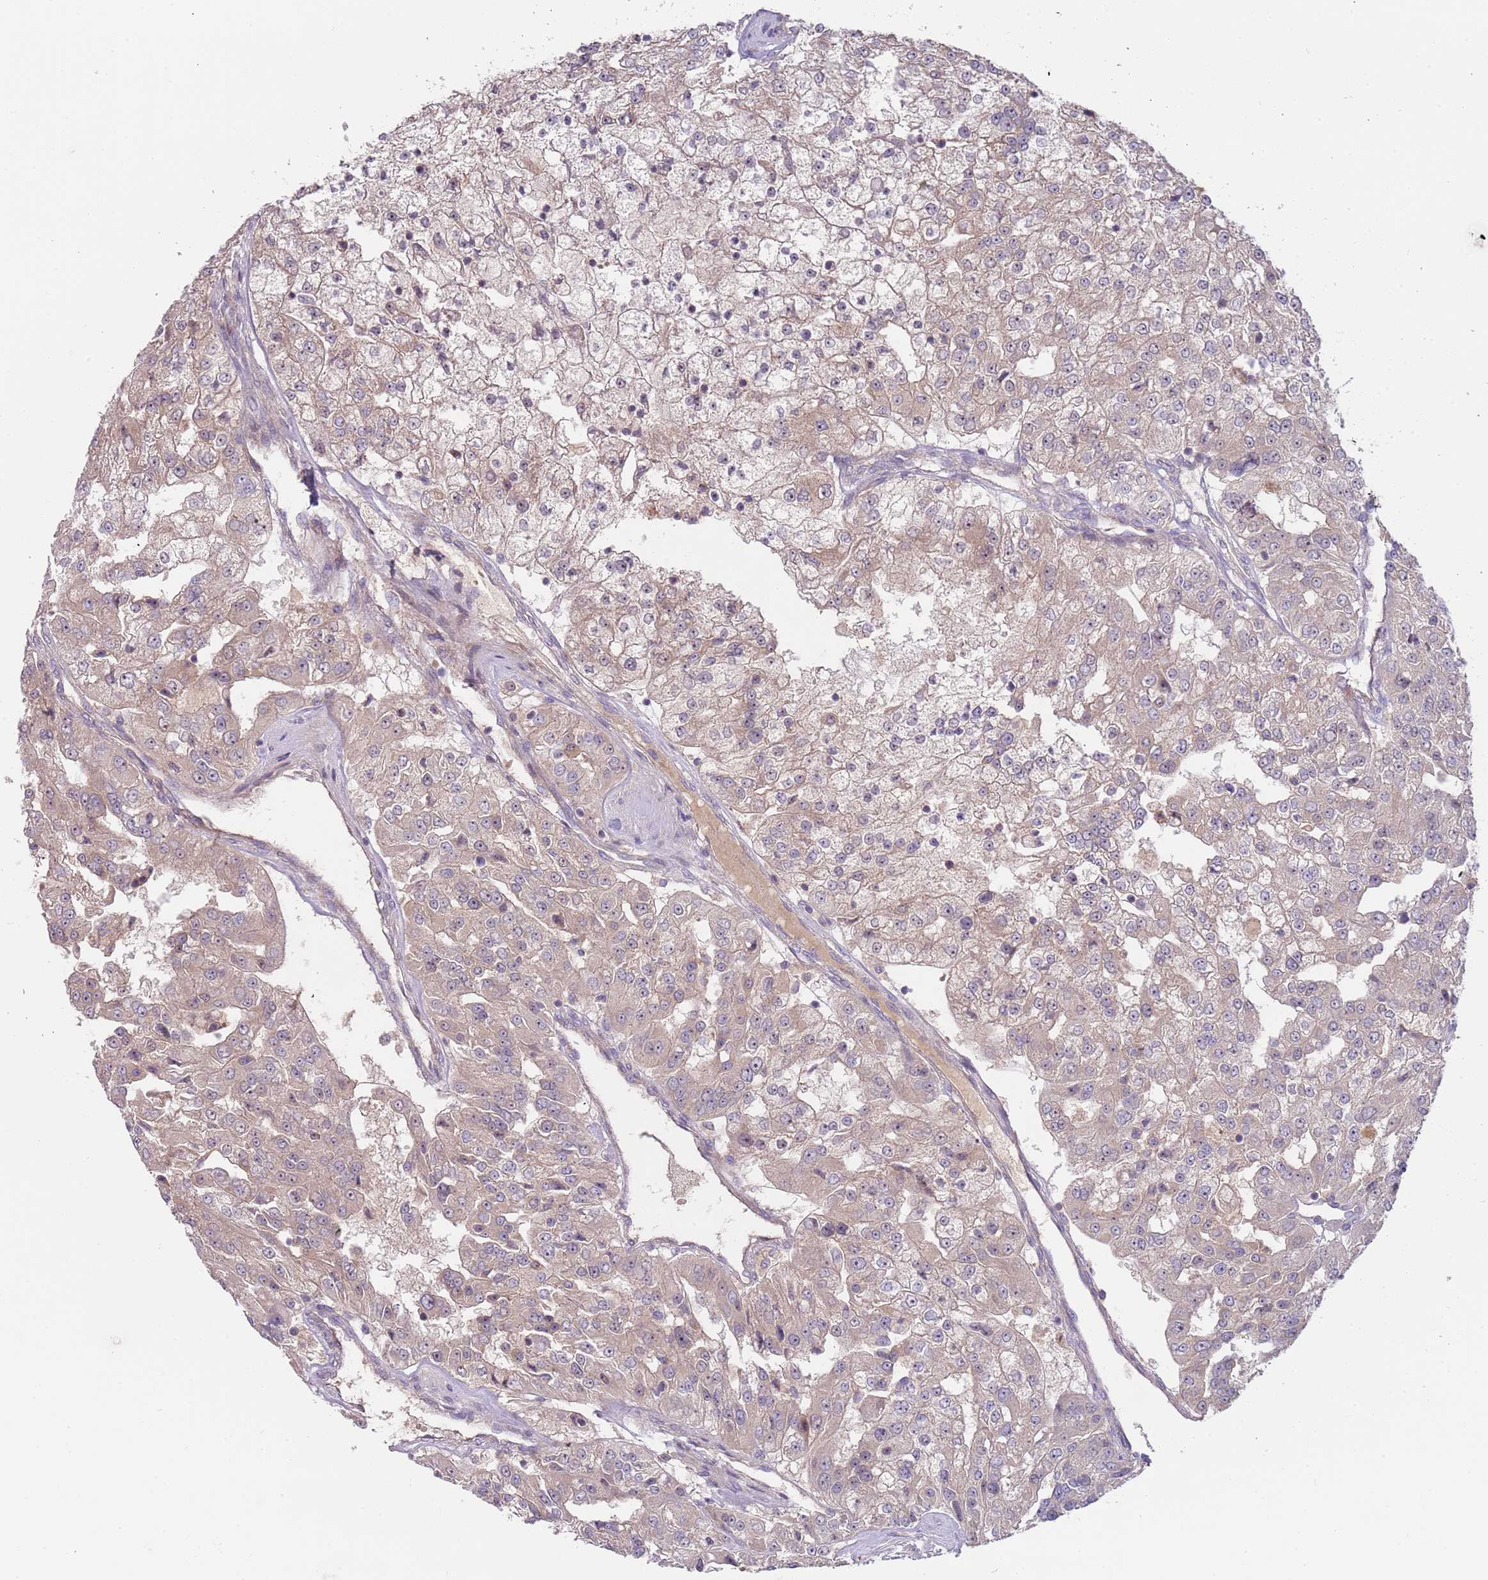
{"staining": {"intensity": "weak", "quantity": "25%-75%", "location": "cytoplasmic/membranous"}, "tissue": "renal cancer", "cell_type": "Tumor cells", "image_type": "cancer", "snomed": [{"axis": "morphology", "description": "Adenocarcinoma, NOS"}, {"axis": "topography", "description": "Kidney"}], "caption": "Immunohistochemical staining of adenocarcinoma (renal) shows low levels of weak cytoplasmic/membranous protein expression in approximately 25%-75% of tumor cells.", "gene": "TRAPPC6B", "patient": {"sex": "female", "age": 63}}